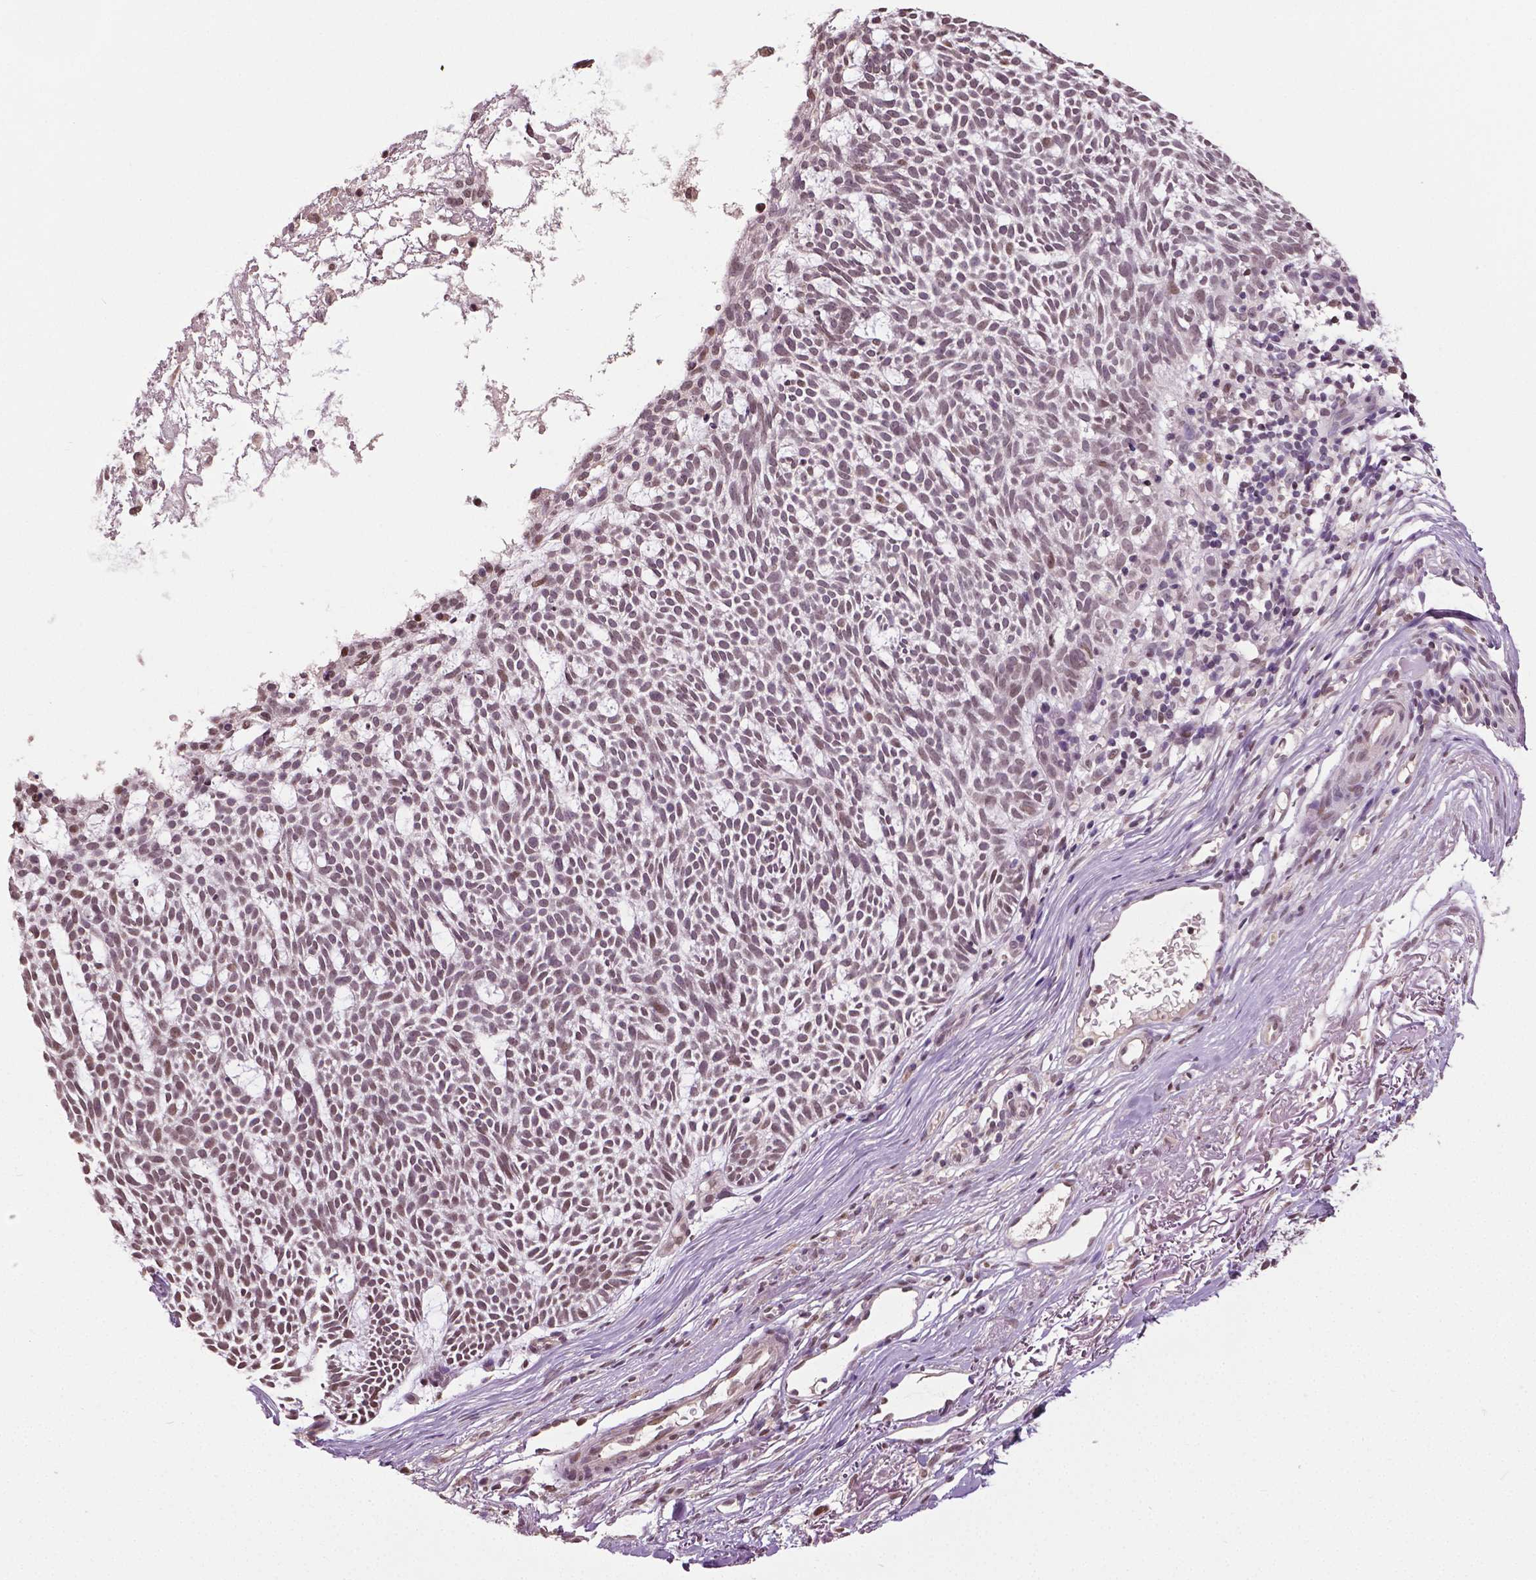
{"staining": {"intensity": "weak", "quantity": ">75%", "location": "nuclear"}, "tissue": "skin cancer", "cell_type": "Tumor cells", "image_type": "cancer", "snomed": [{"axis": "morphology", "description": "Normal tissue, NOS"}, {"axis": "morphology", "description": "Basal cell carcinoma"}, {"axis": "topography", "description": "Skin"}], "caption": "High-magnification brightfield microscopy of skin cancer (basal cell carcinoma) stained with DAB (3,3'-diaminobenzidine) (brown) and counterstained with hematoxylin (blue). tumor cells exhibit weak nuclear expression is appreciated in about>75% of cells.", "gene": "DLX5", "patient": {"sex": "male", "age": 68}}